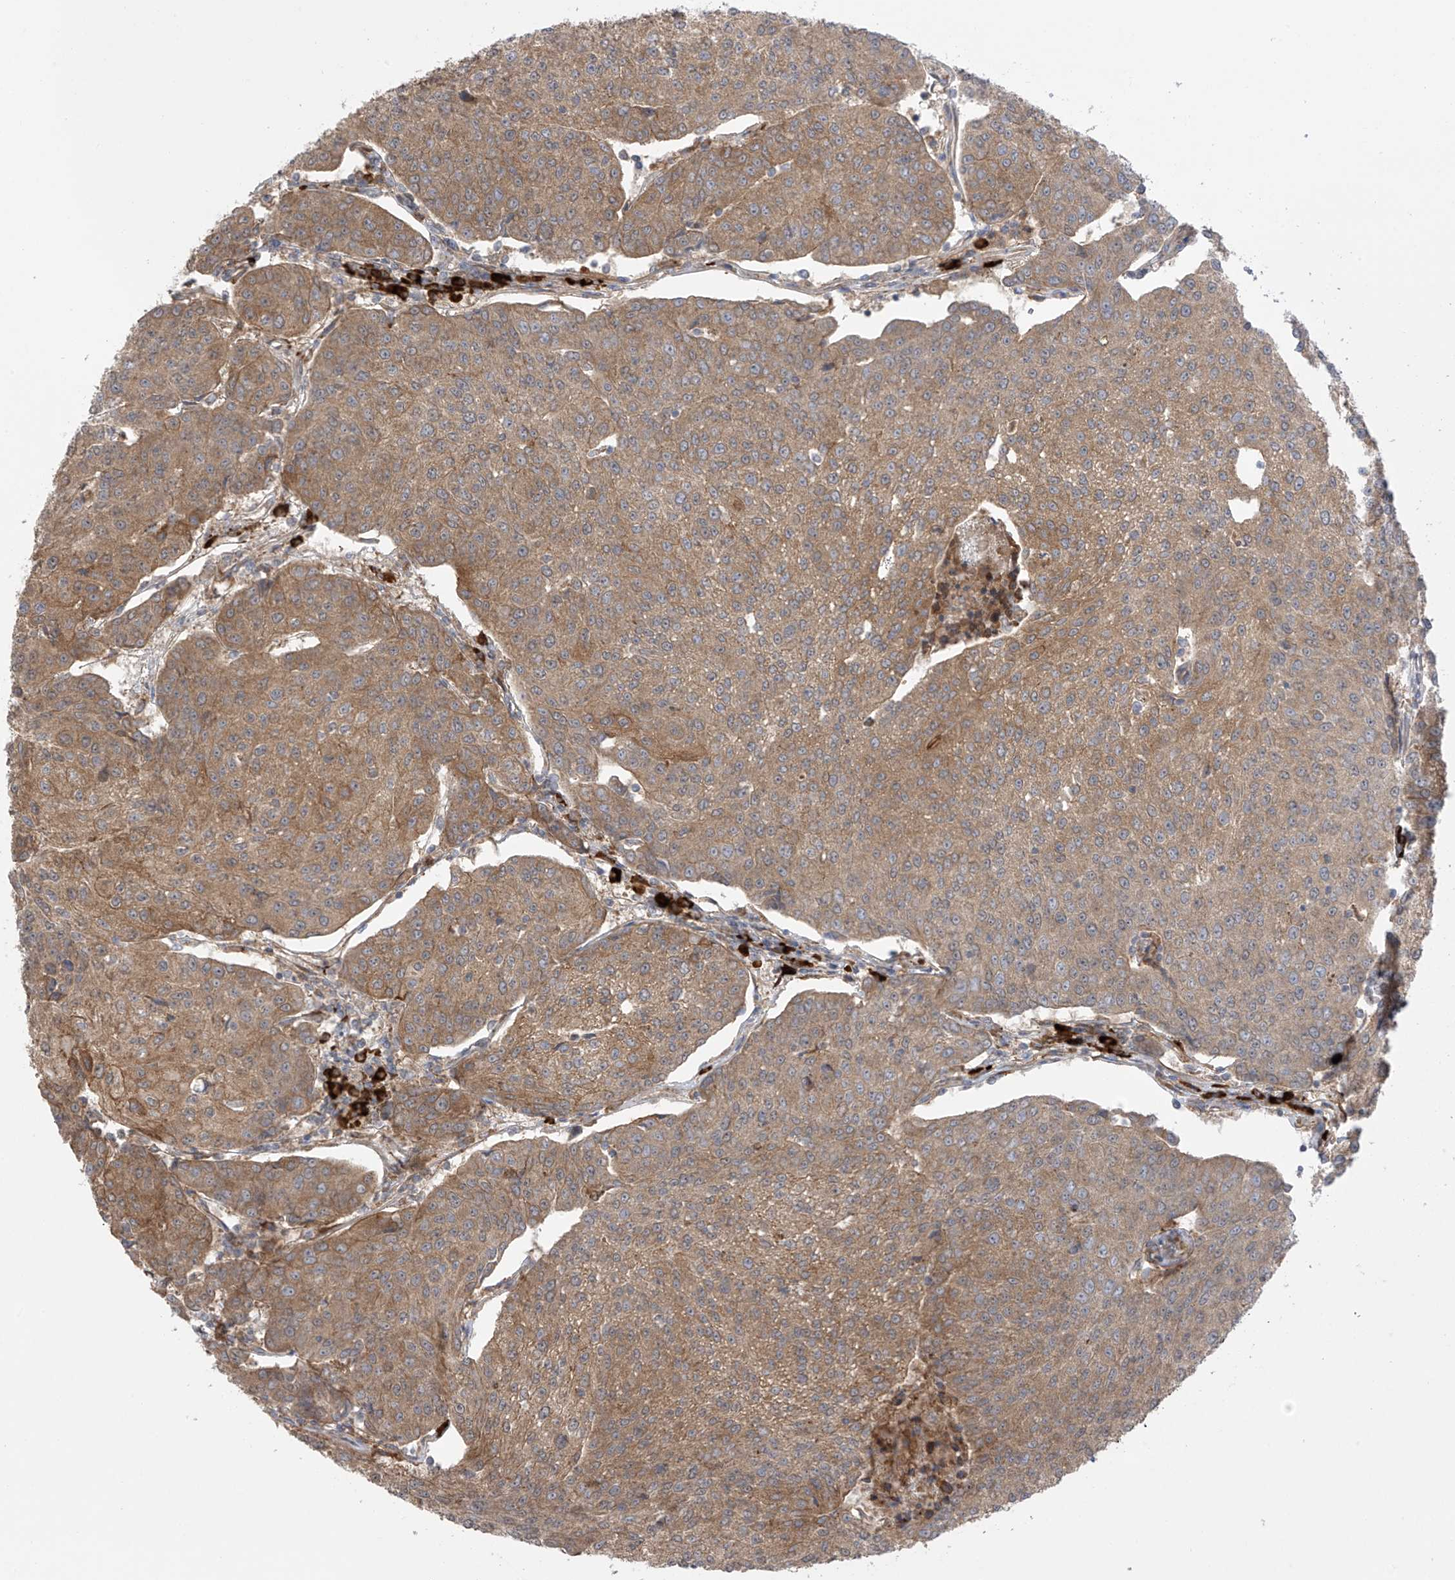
{"staining": {"intensity": "moderate", "quantity": ">75%", "location": "cytoplasmic/membranous"}, "tissue": "urothelial cancer", "cell_type": "Tumor cells", "image_type": "cancer", "snomed": [{"axis": "morphology", "description": "Urothelial carcinoma, High grade"}, {"axis": "topography", "description": "Urinary bladder"}], "caption": "Protein staining reveals moderate cytoplasmic/membranous positivity in about >75% of tumor cells in urothelial cancer.", "gene": "KIAA1522", "patient": {"sex": "female", "age": 85}}